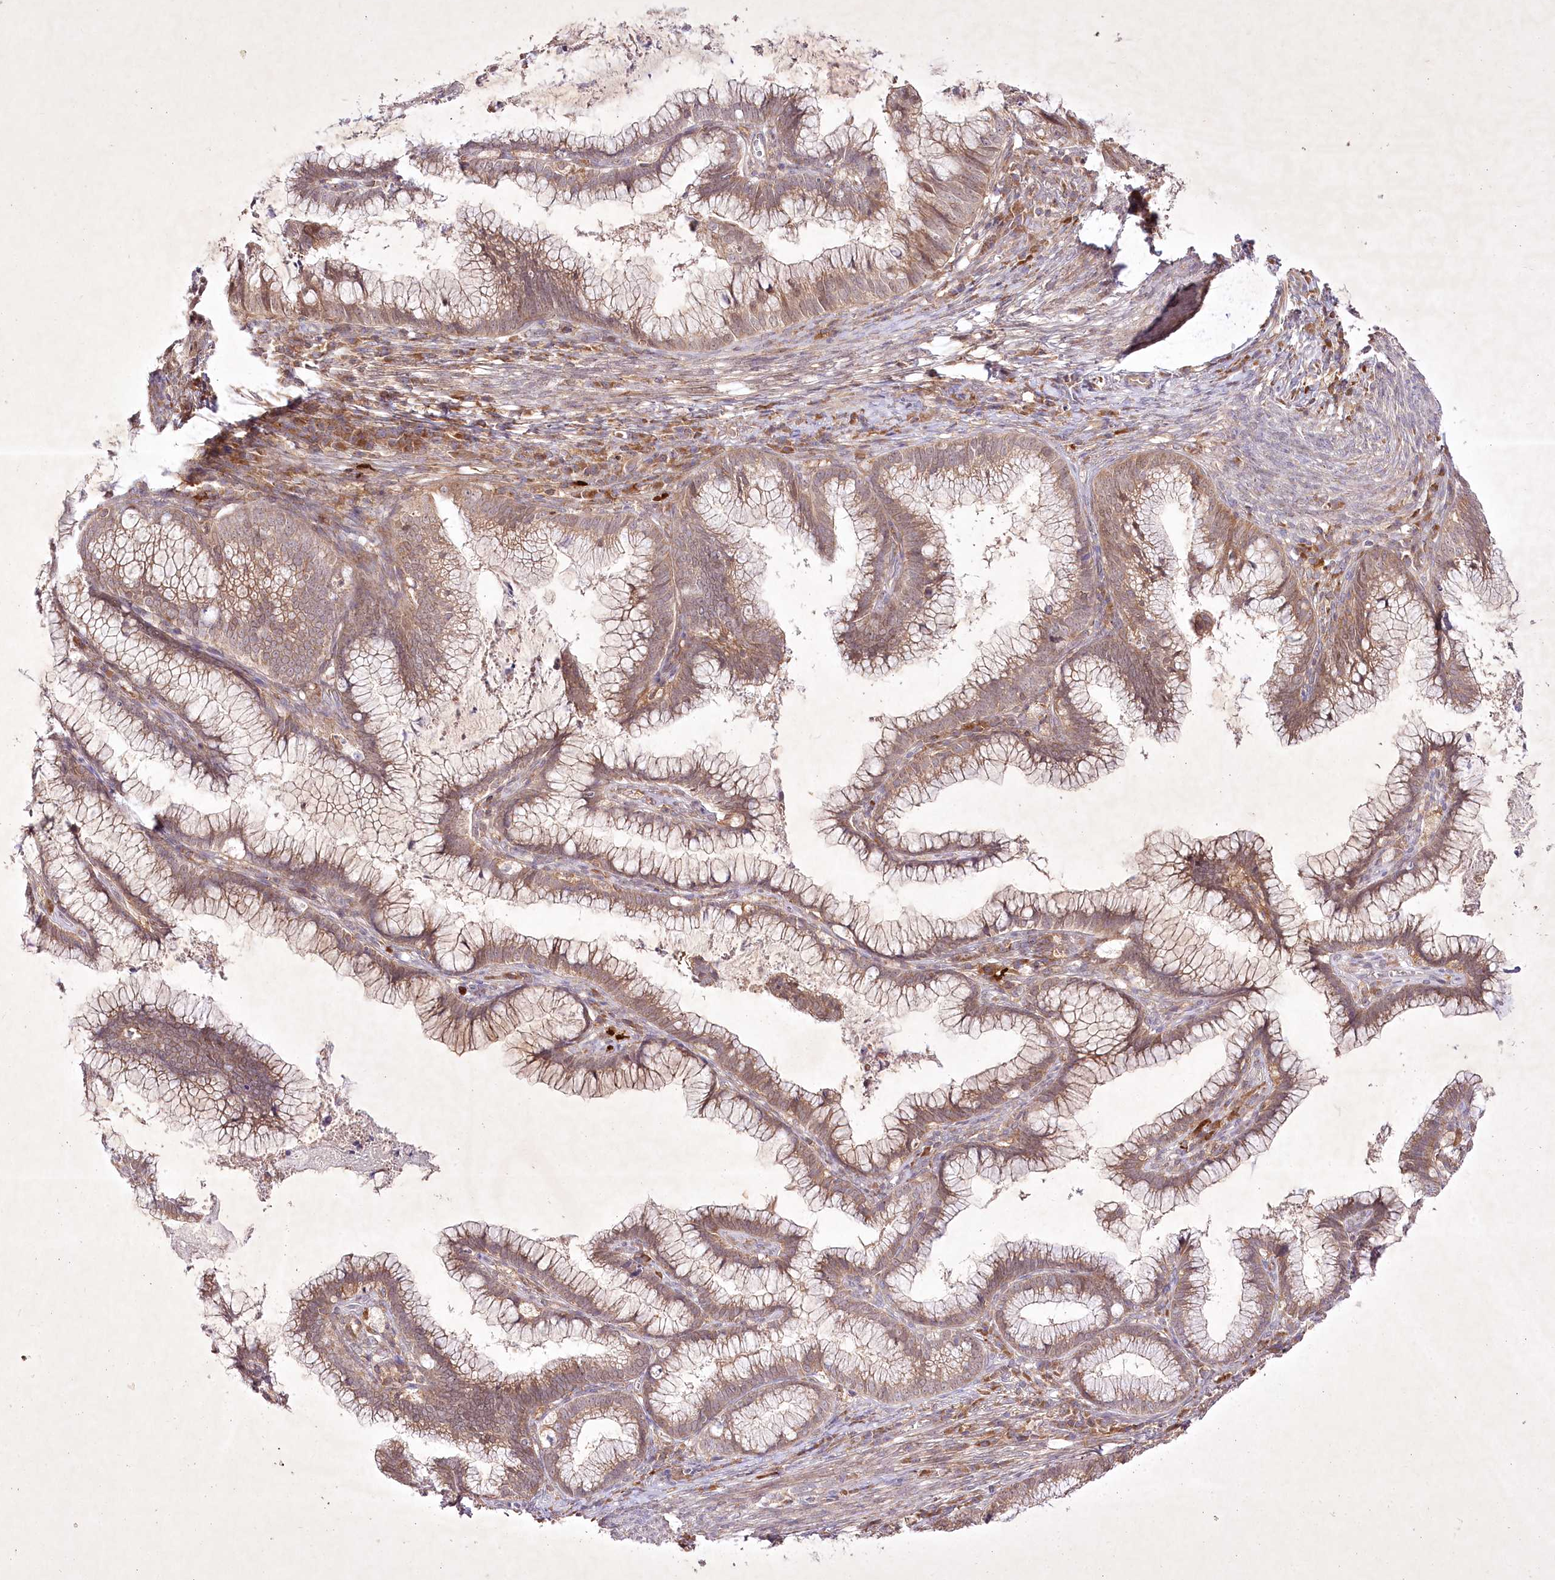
{"staining": {"intensity": "moderate", "quantity": ">75%", "location": "cytoplasmic/membranous"}, "tissue": "cervical cancer", "cell_type": "Tumor cells", "image_type": "cancer", "snomed": [{"axis": "morphology", "description": "Adenocarcinoma, NOS"}, {"axis": "topography", "description": "Cervix"}], "caption": "A brown stain labels moderate cytoplasmic/membranous expression of a protein in cervical adenocarcinoma tumor cells.", "gene": "OPA1", "patient": {"sex": "female", "age": 36}}